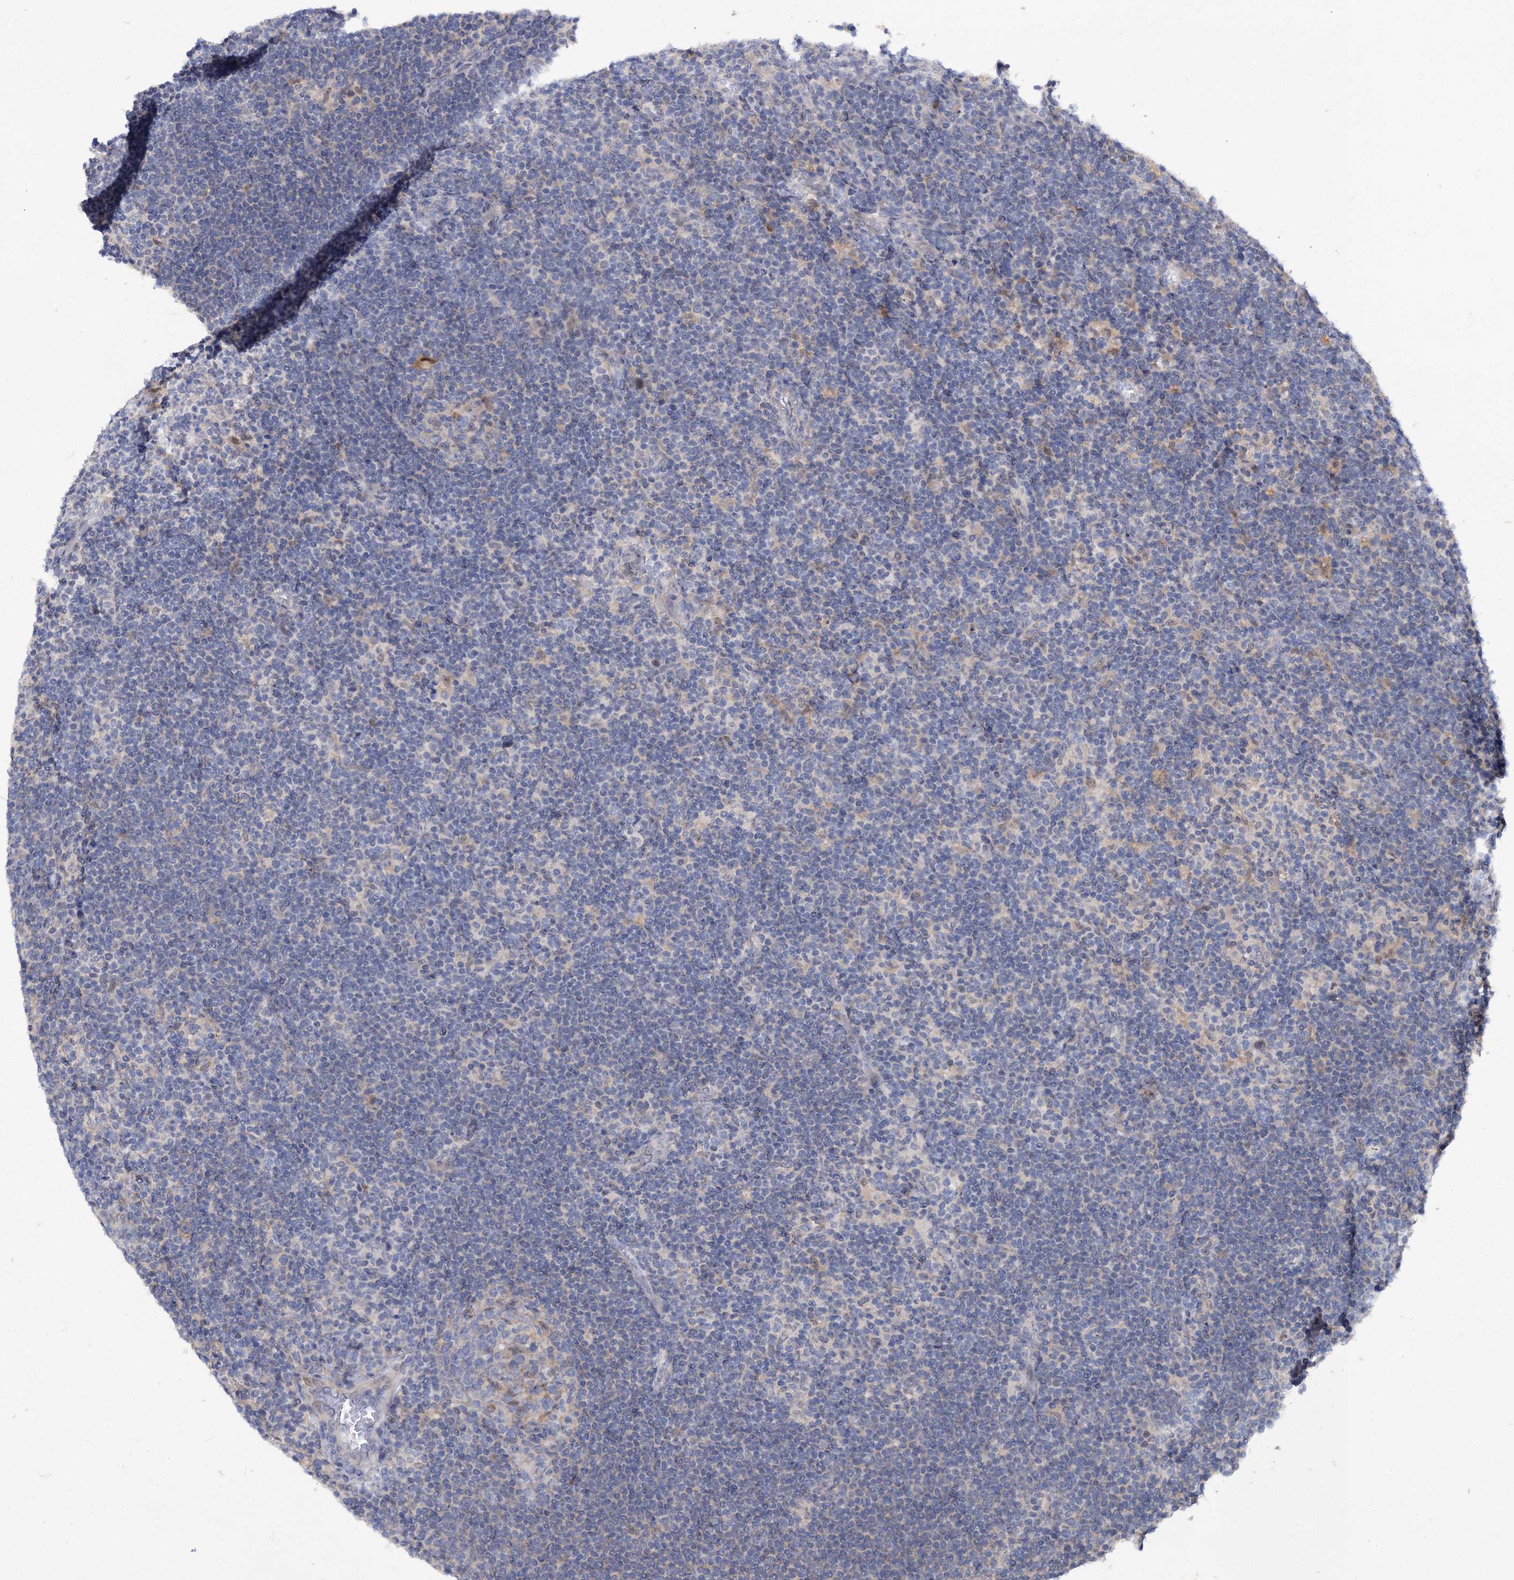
{"staining": {"intensity": "negative", "quantity": "none", "location": "none"}, "tissue": "lymphoma", "cell_type": "Tumor cells", "image_type": "cancer", "snomed": [{"axis": "morphology", "description": "Hodgkin's disease, NOS"}, {"axis": "topography", "description": "Lymph node"}], "caption": "Immunohistochemical staining of human lymphoma demonstrates no significant expression in tumor cells.", "gene": "MID1IP1", "patient": {"sex": "female", "age": 57}}